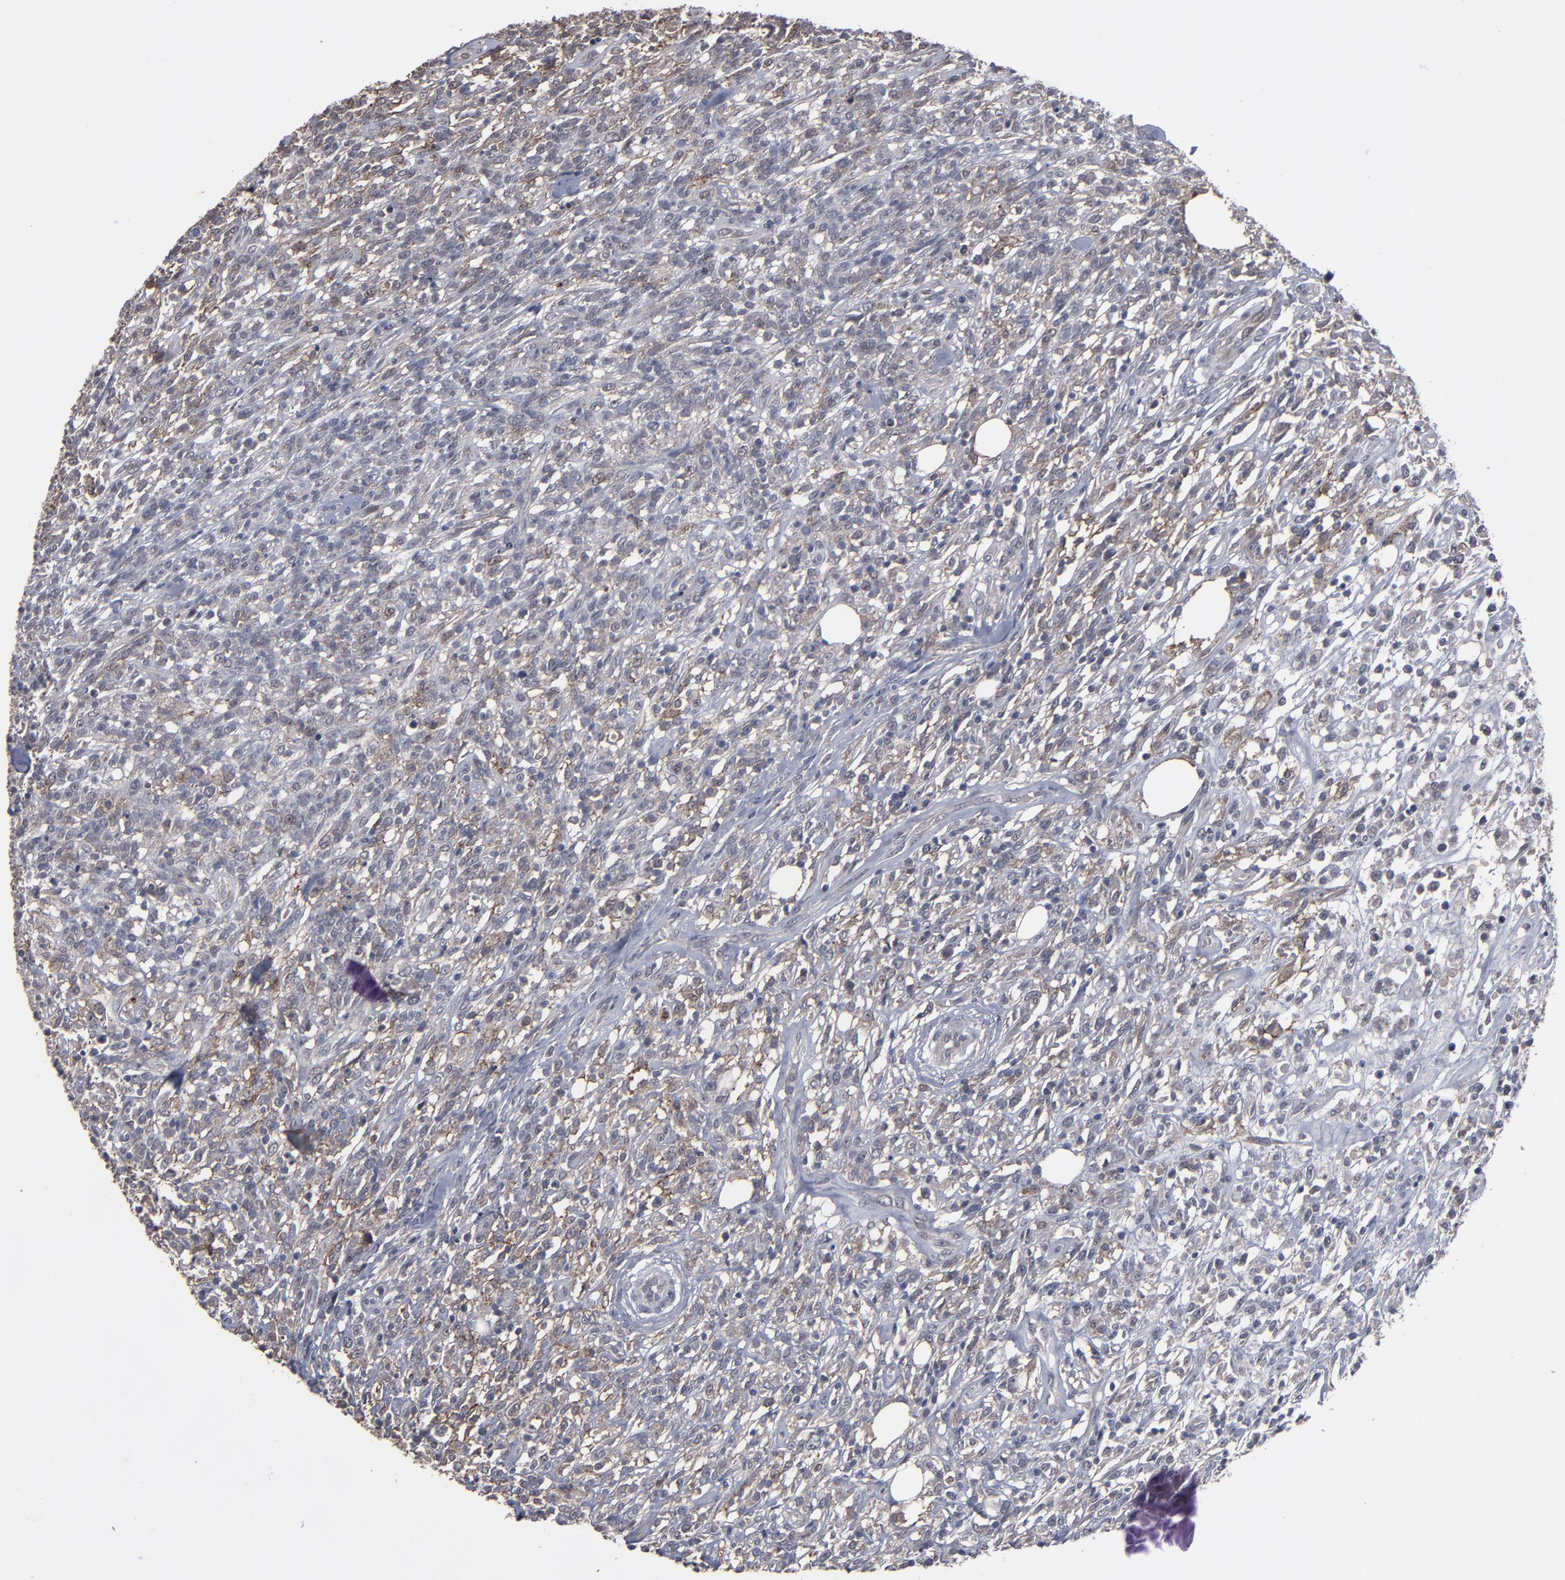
{"staining": {"intensity": "moderate", "quantity": "25%-75%", "location": "cytoplasmic/membranous"}, "tissue": "lymphoma", "cell_type": "Tumor cells", "image_type": "cancer", "snomed": [{"axis": "morphology", "description": "Malignant lymphoma, non-Hodgkin's type, High grade"}, {"axis": "topography", "description": "Lymph node"}], "caption": "Moderate cytoplasmic/membranous staining is identified in about 25%-75% of tumor cells in malignant lymphoma, non-Hodgkin's type (high-grade).", "gene": "SLC22A17", "patient": {"sex": "female", "age": 73}}